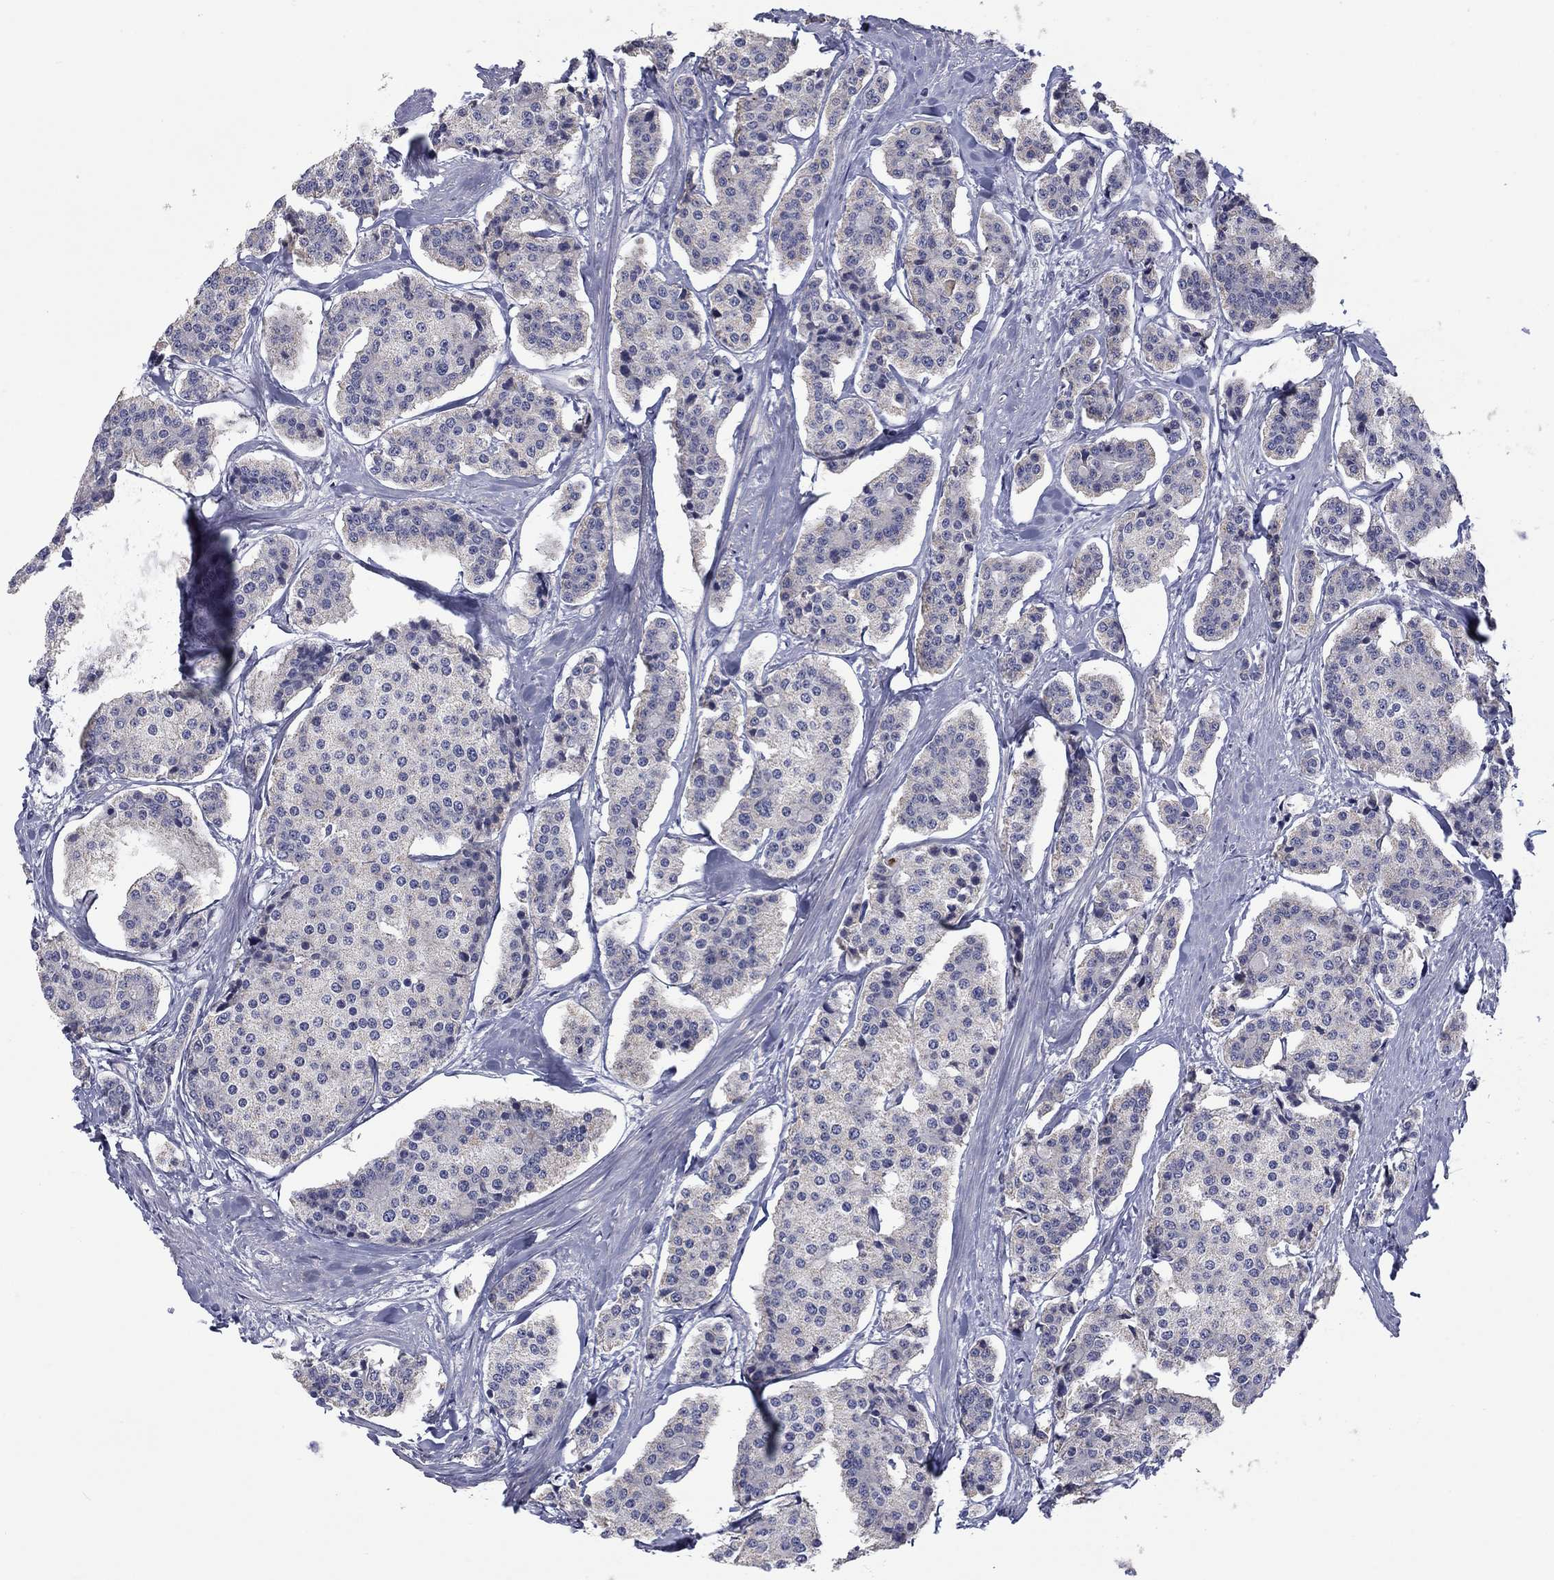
{"staining": {"intensity": "negative", "quantity": "none", "location": "none"}, "tissue": "carcinoid", "cell_type": "Tumor cells", "image_type": "cancer", "snomed": [{"axis": "morphology", "description": "Carcinoid, malignant, NOS"}, {"axis": "topography", "description": "Small intestine"}], "caption": "Immunohistochemistry of carcinoid shows no staining in tumor cells. The staining is performed using DAB (3,3'-diaminobenzidine) brown chromogen with nuclei counter-stained in using hematoxylin.", "gene": "FRK", "patient": {"sex": "female", "age": 65}}